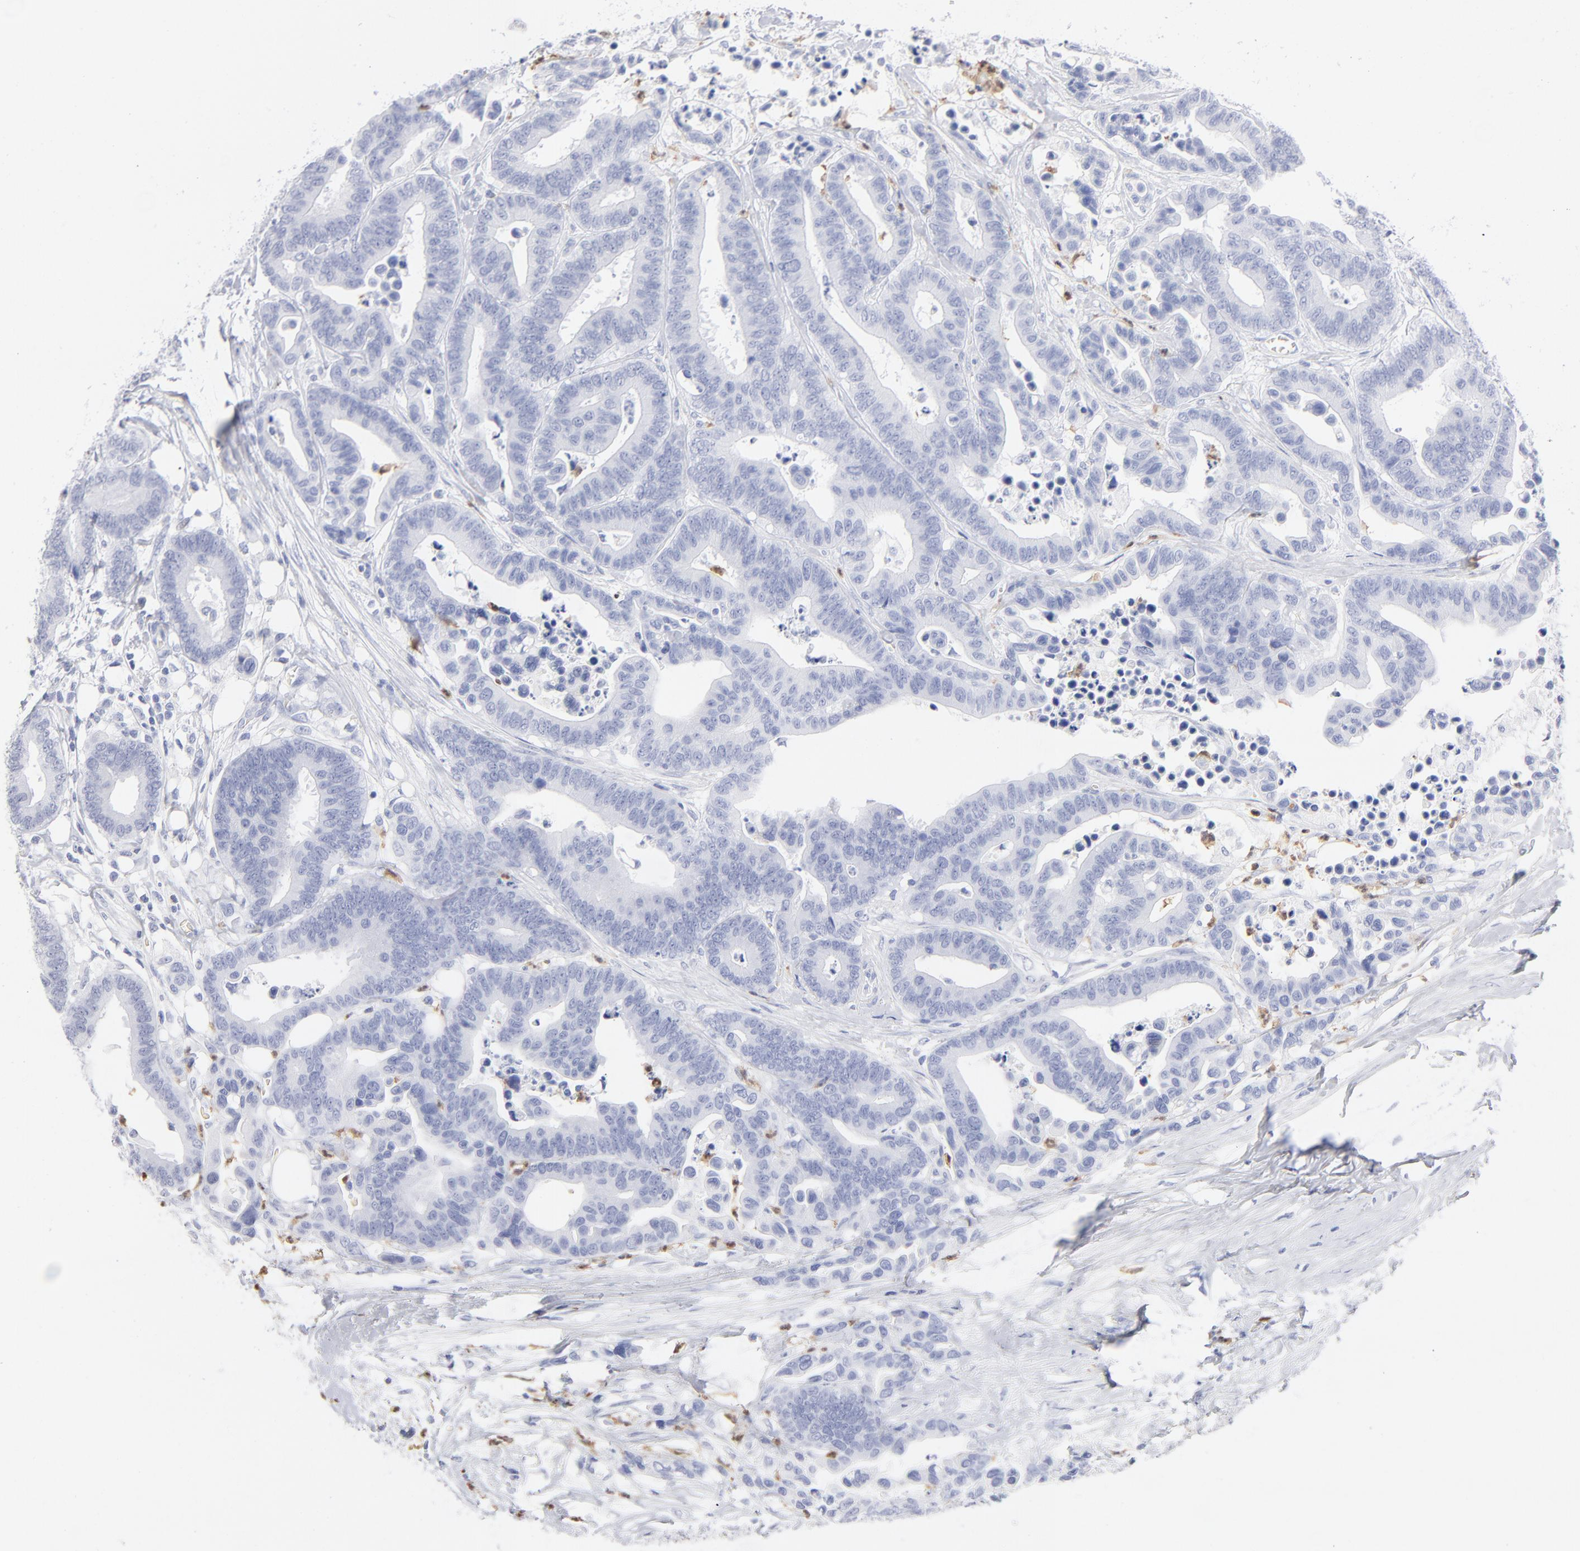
{"staining": {"intensity": "negative", "quantity": "none", "location": "none"}, "tissue": "colorectal cancer", "cell_type": "Tumor cells", "image_type": "cancer", "snomed": [{"axis": "morphology", "description": "Adenocarcinoma, NOS"}, {"axis": "topography", "description": "Colon"}], "caption": "Tumor cells are negative for protein expression in human adenocarcinoma (colorectal).", "gene": "ARG1", "patient": {"sex": "male", "age": 82}}